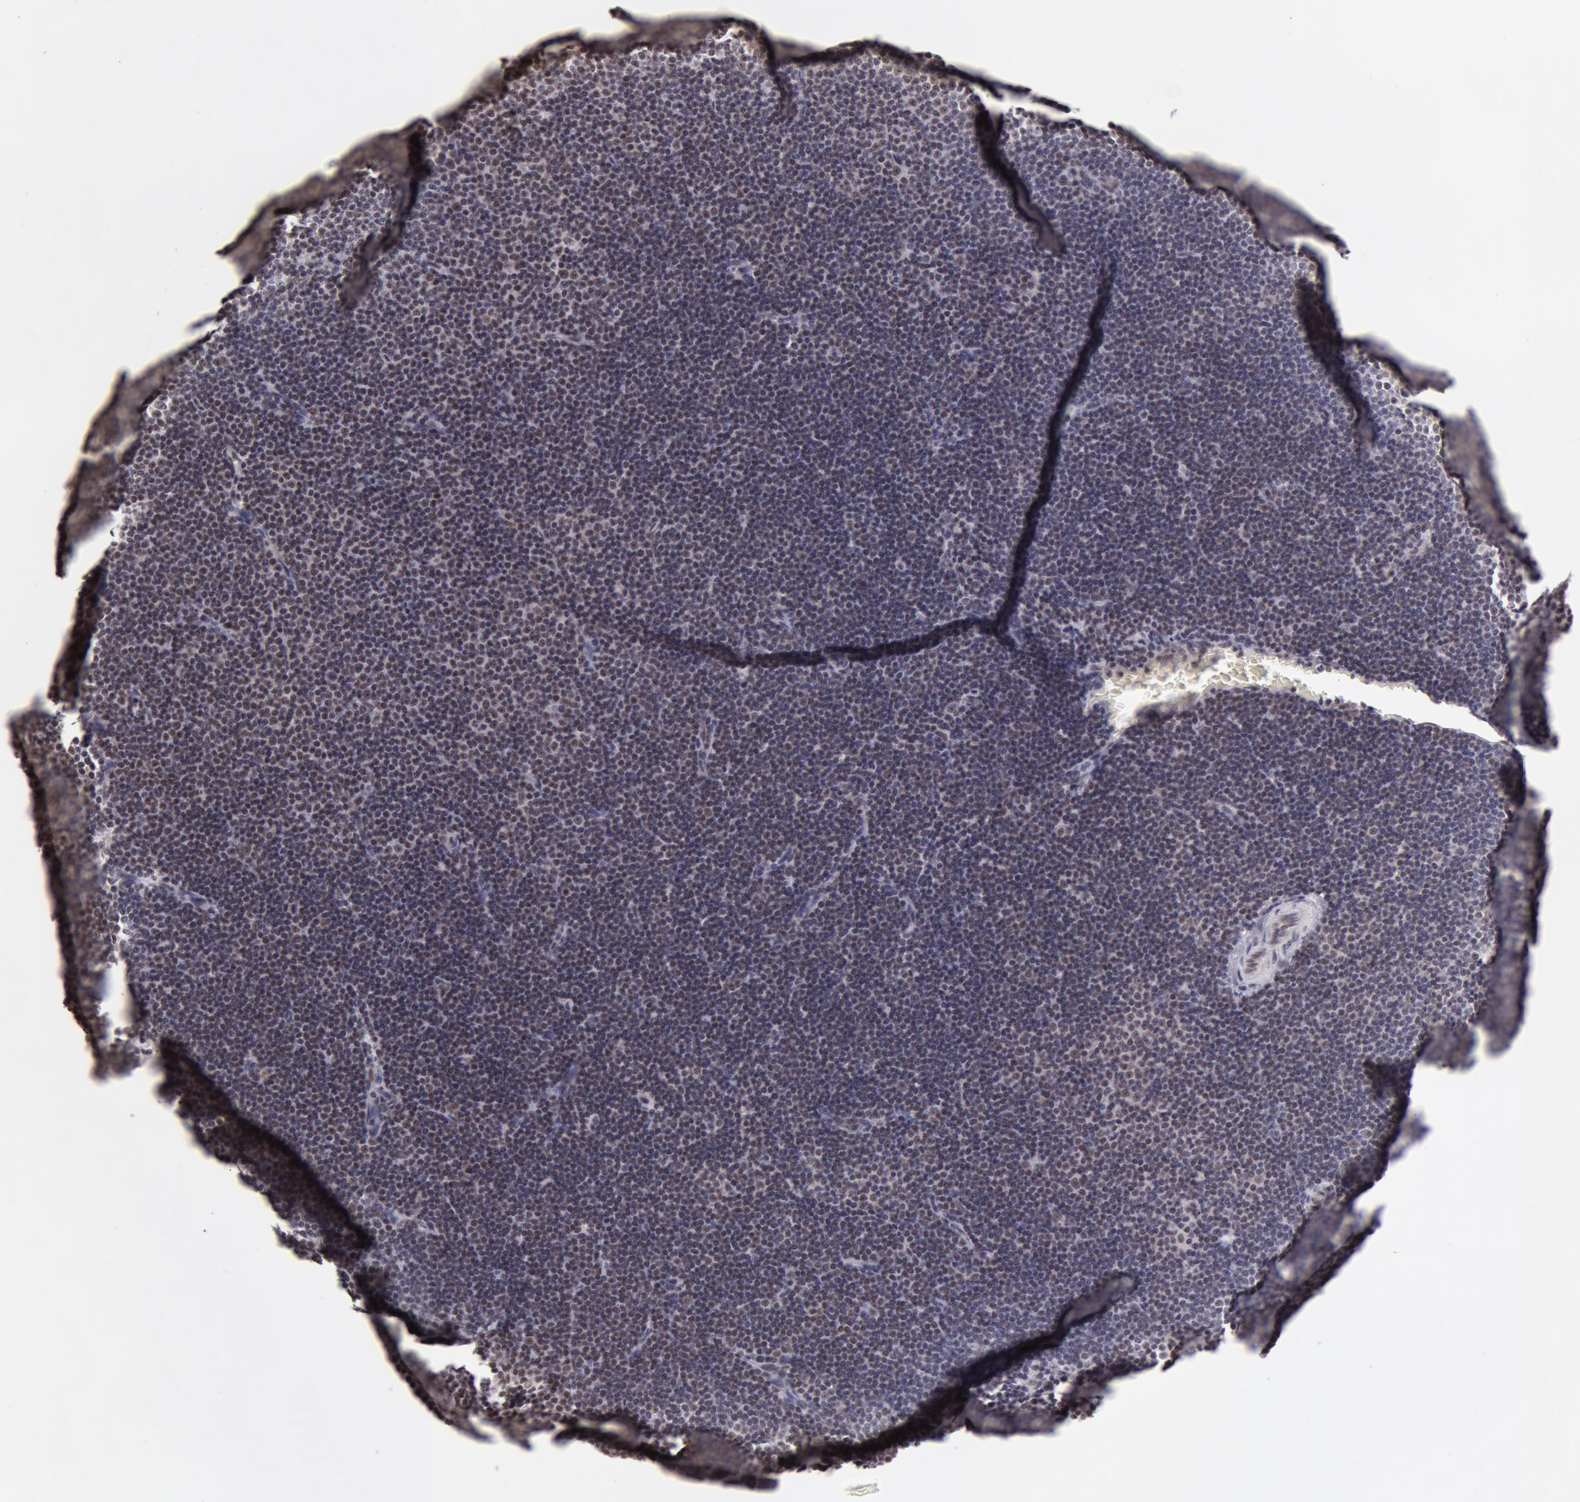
{"staining": {"intensity": "weak", "quantity": "25%-75%", "location": "cytoplasmic/membranous,nuclear"}, "tissue": "lymphoma", "cell_type": "Tumor cells", "image_type": "cancer", "snomed": [{"axis": "morphology", "description": "Malignant lymphoma, non-Hodgkin's type, Low grade"}, {"axis": "topography", "description": "Lymph node"}], "caption": "This image demonstrates IHC staining of low-grade malignant lymphoma, non-Hodgkin's type, with low weak cytoplasmic/membranous and nuclear staining in about 25%-75% of tumor cells.", "gene": "VRTN", "patient": {"sex": "male", "age": 57}}